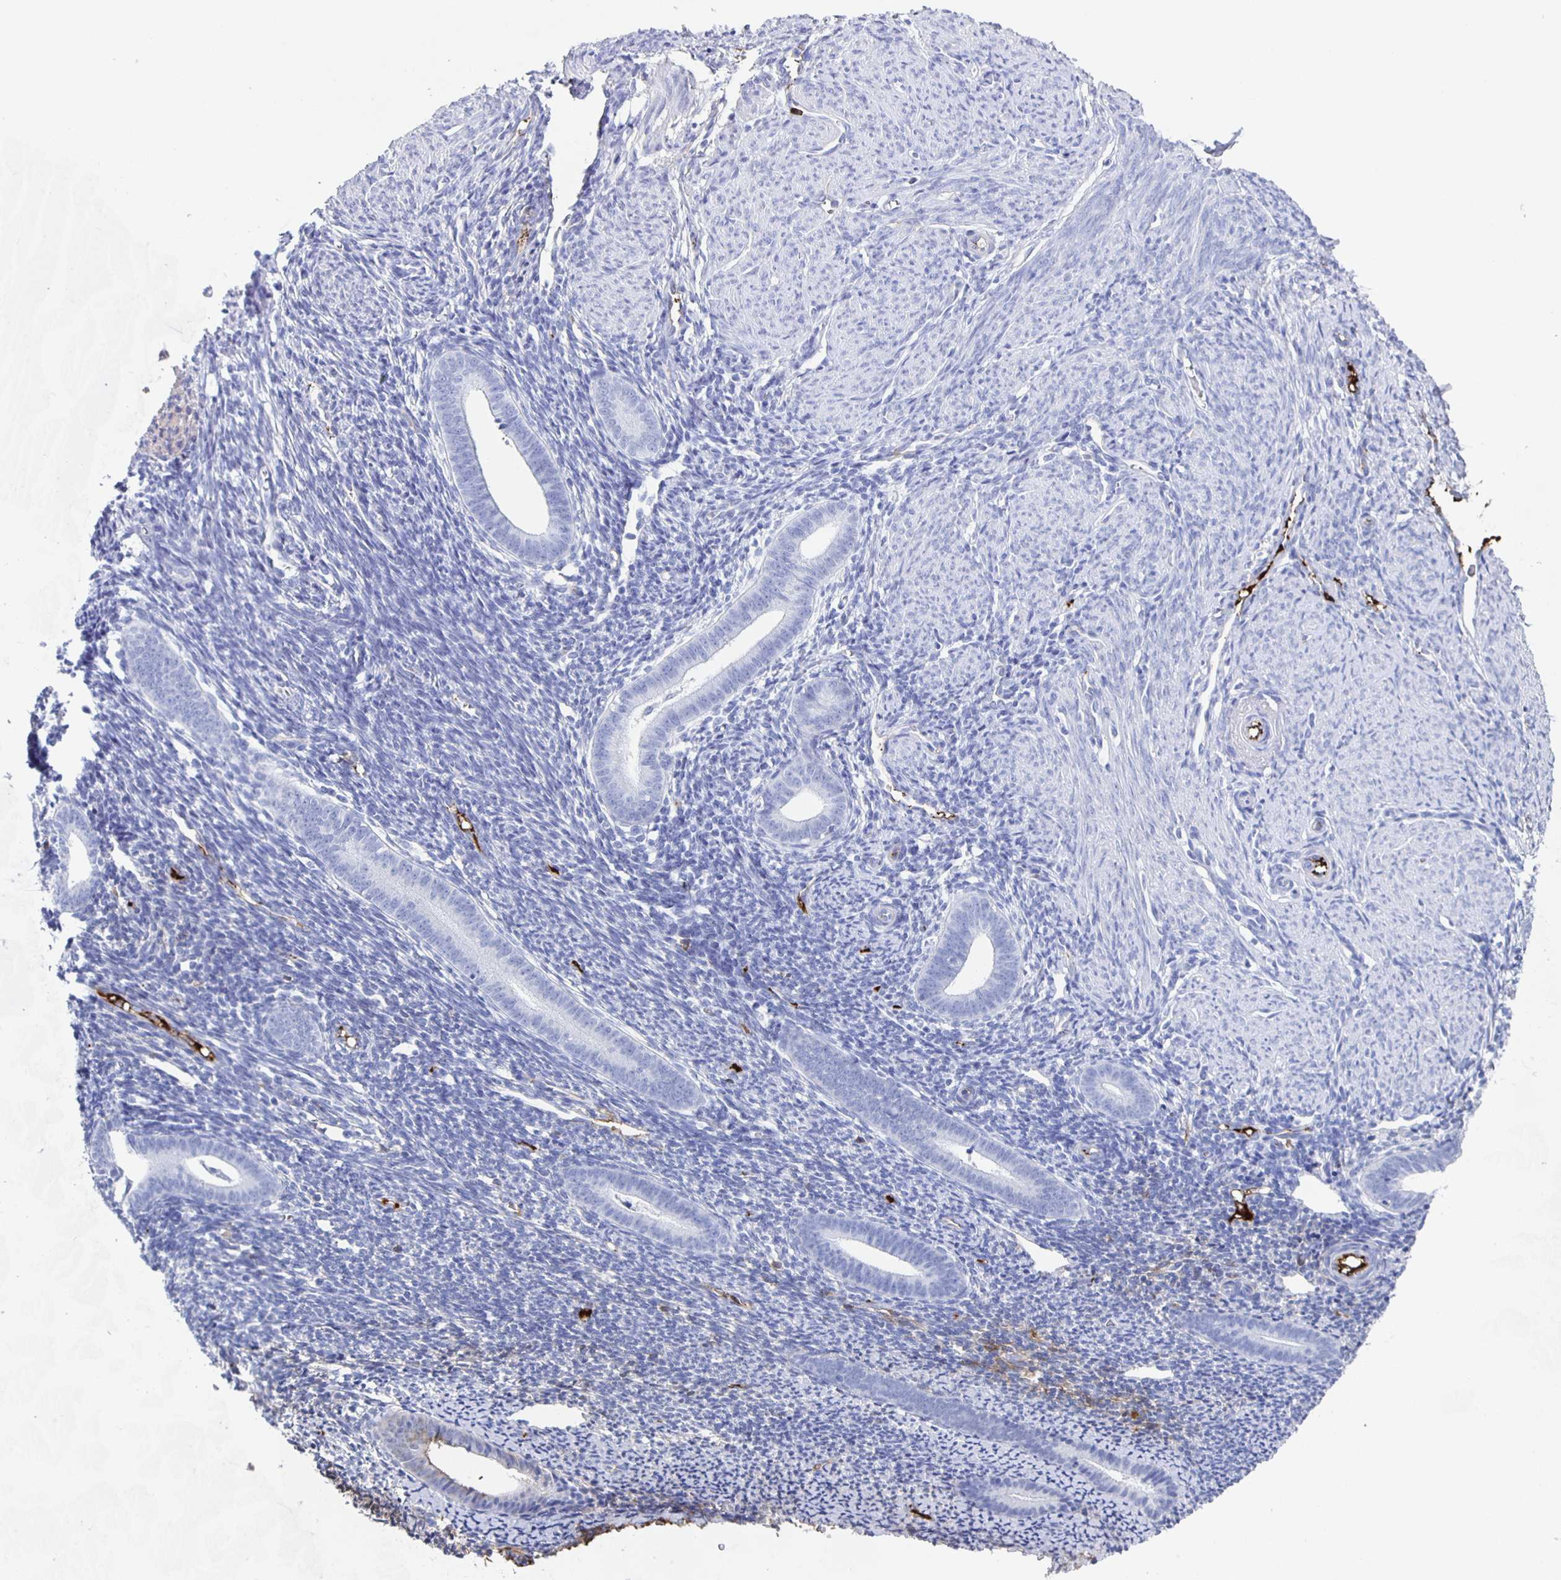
{"staining": {"intensity": "negative", "quantity": "none", "location": "none"}, "tissue": "endometrium", "cell_type": "Cells in endometrial stroma", "image_type": "normal", "snomed": [{"axis": "morphology", "description": "Normal tissue, NOS"}, {"axis": "topography", "description": "Endometrium"}], "caption": "This is an IHC photomicrograph of benign endometrium. There is no expression in cells in endometrial stroma.", "gene": "FGA", "patient": {"sex": "female", "age": 39}}